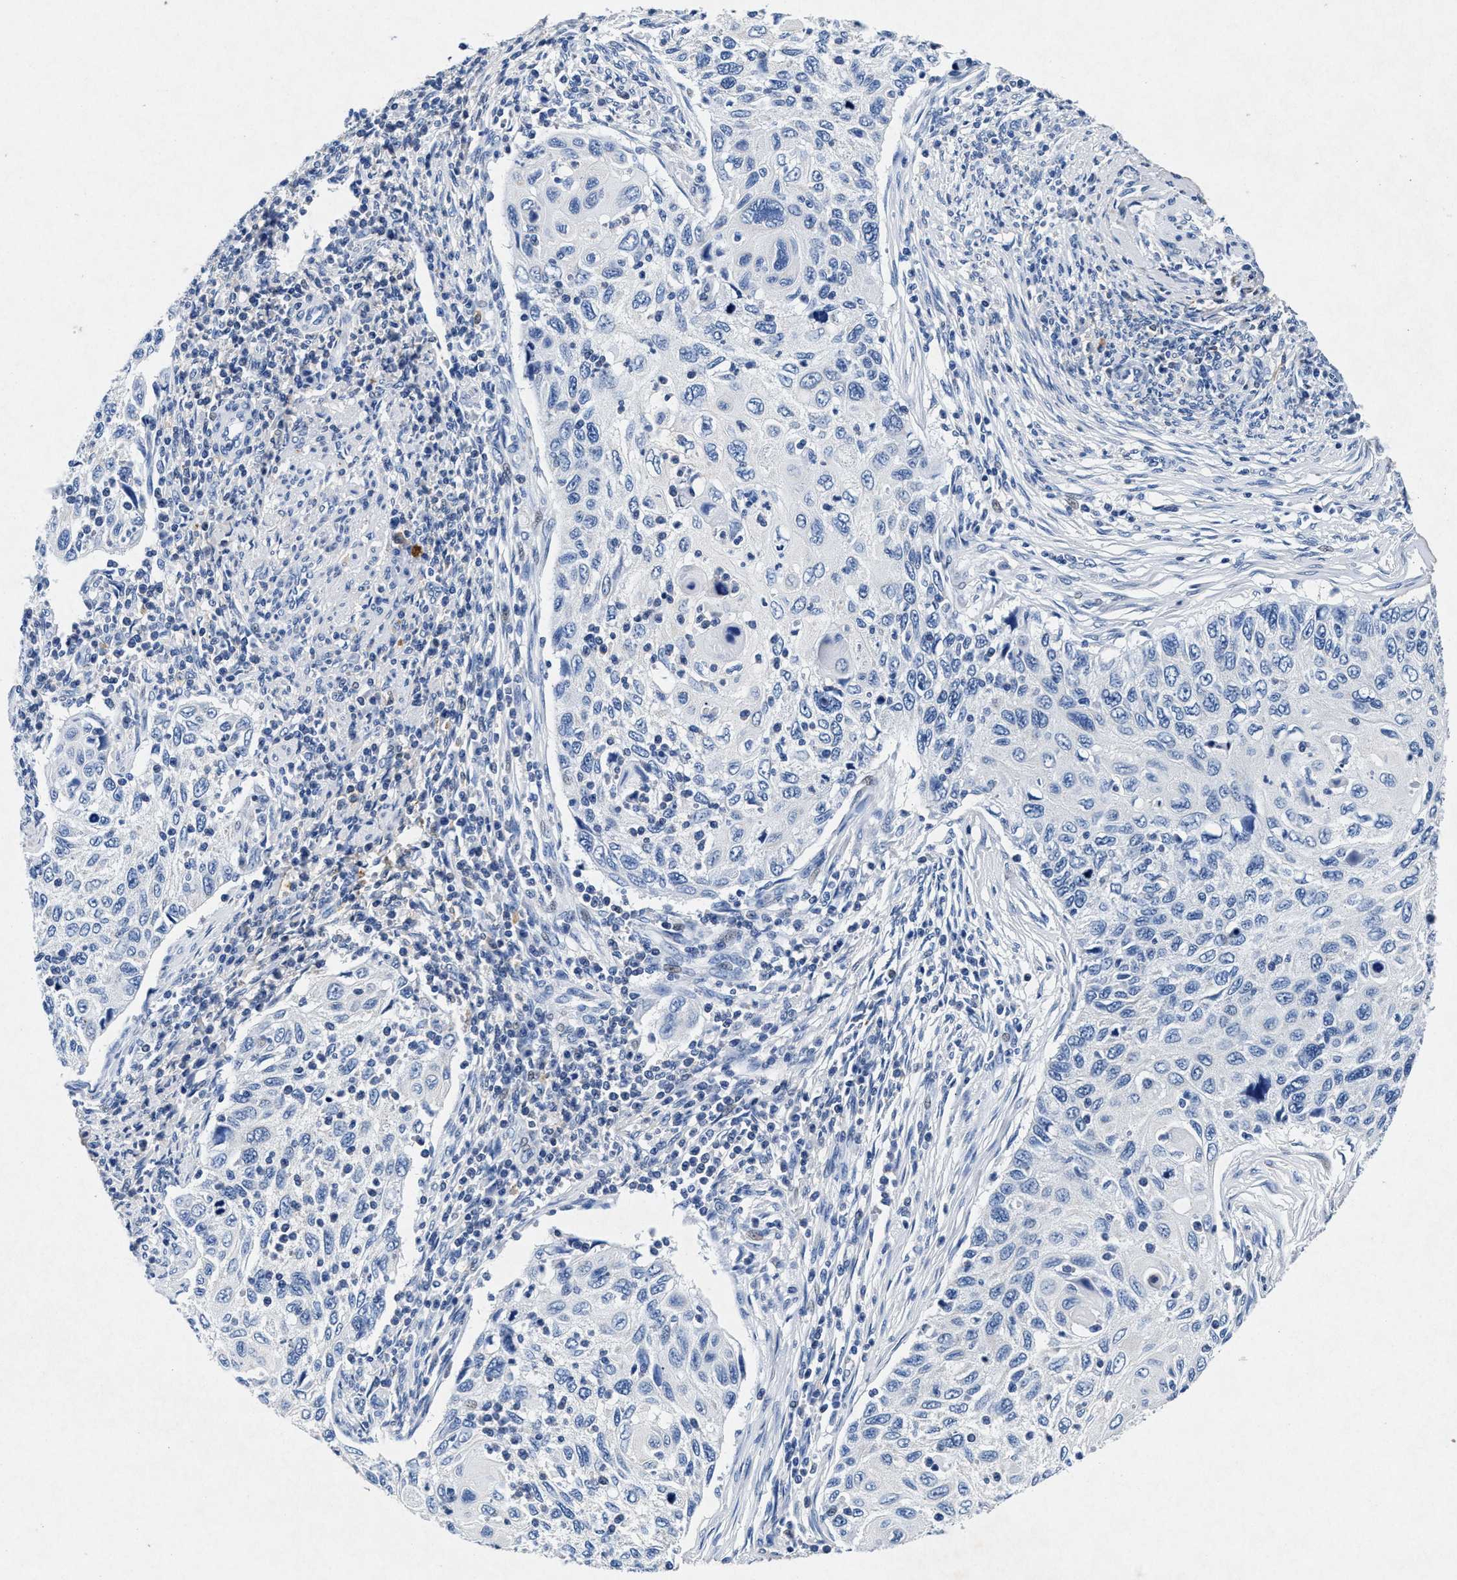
{"staining": {"intensity": "negative", "quantity": "none", "location": "none"}, "tissue": "cervical cancer", "cell_type": "Tumor cells", "image_type": "cancer", "snomed": [{"axis": "morphology", "description": "Squamous cell carcinoma, NOS"}, {"axis": "topography", "description": "Cervix"}], "caption": "Cervical cancer (squamous cell carcinoma) stained for a protein using immunohistochemistry (IHC) displays no staining tumor cells.", "gene": "MAP6", "patient": {"sex": "female", "age": 70}}